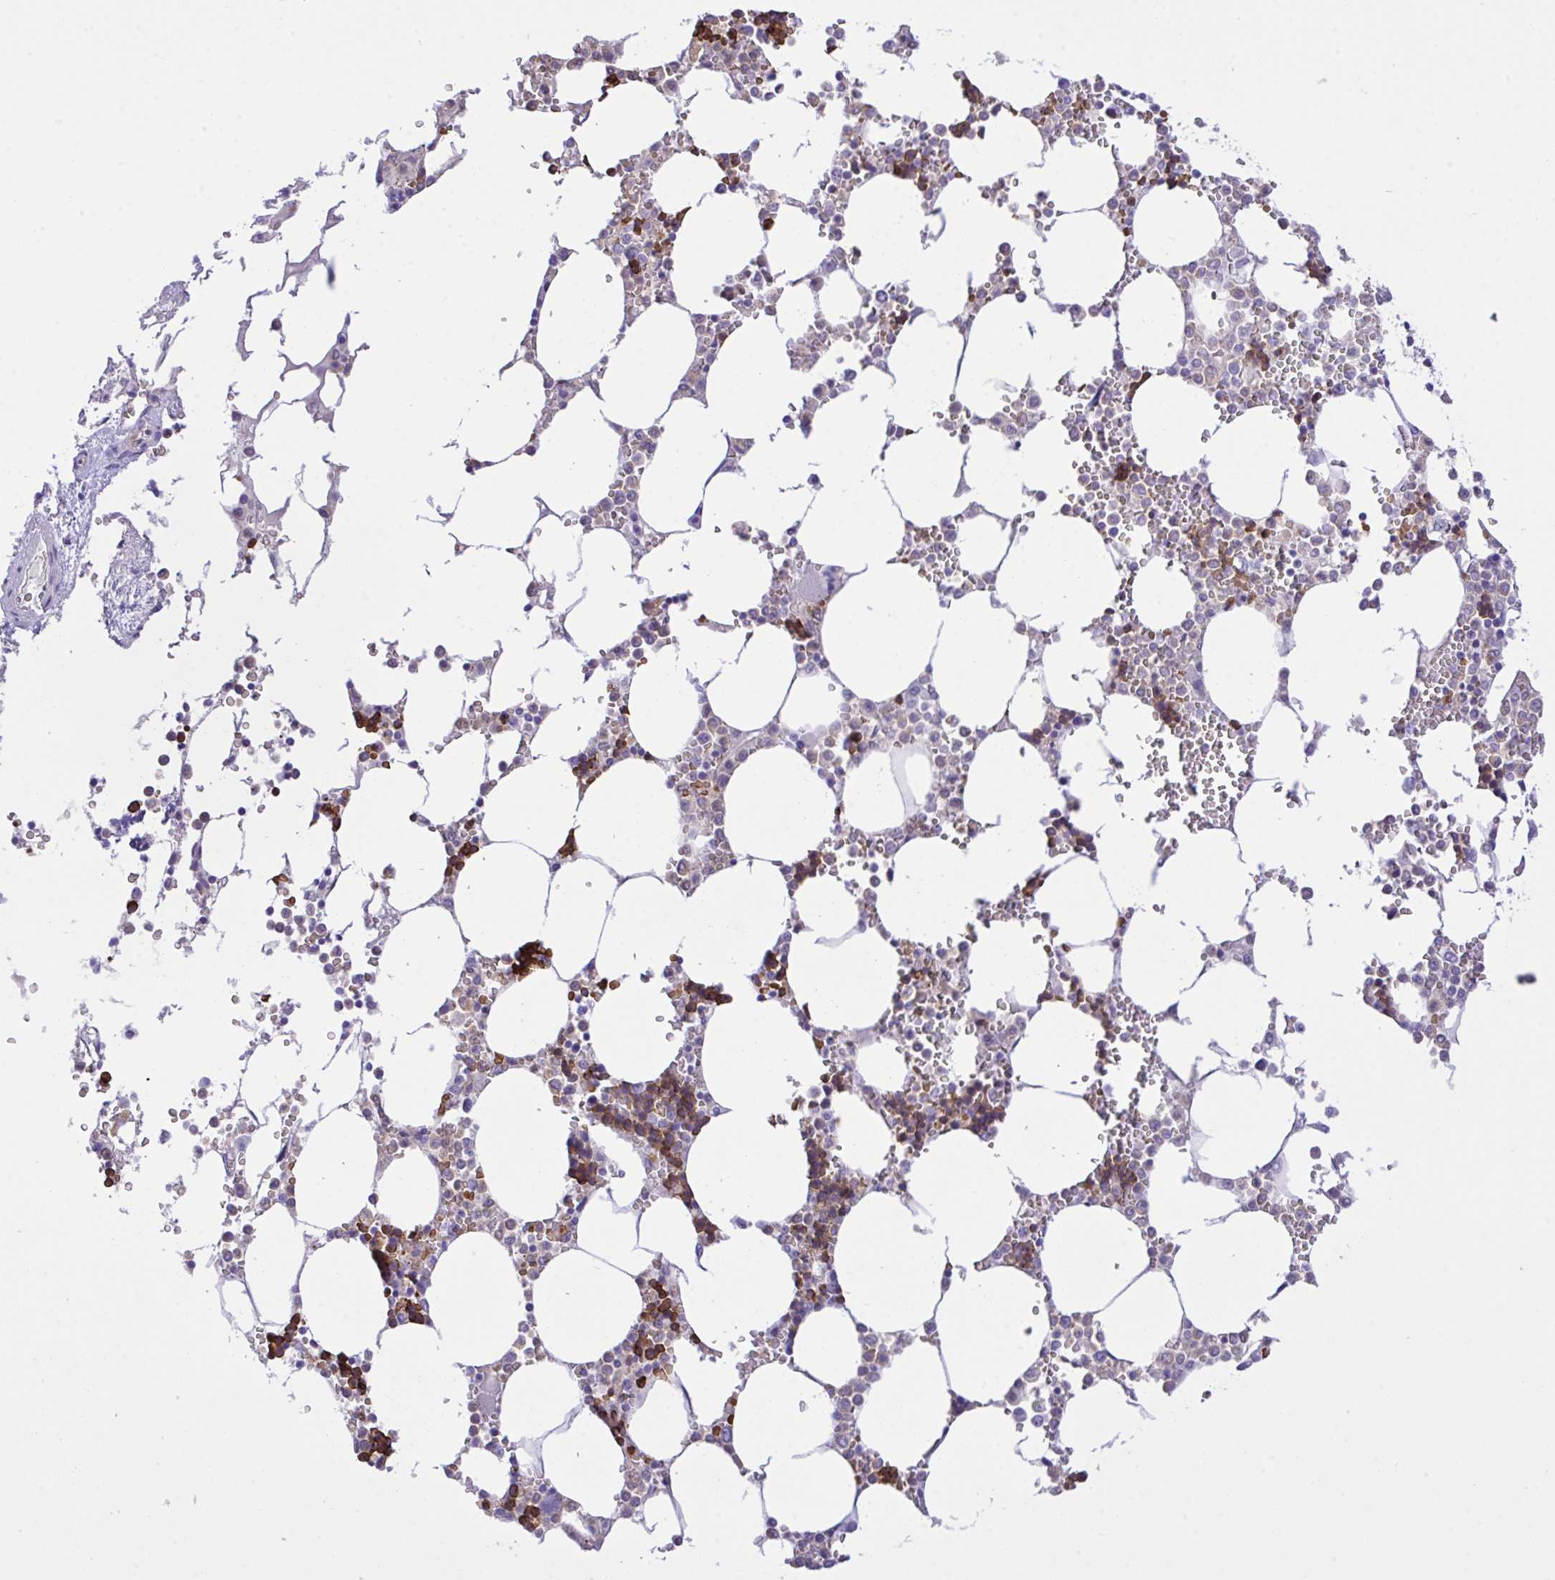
{"staining": {"intensity": "strong", "quantity": "<25%", "location": "cytoplasmic/membranous"}, "tissue": "bone marrow", "cell_type": "Hematopoietic cells", "image_type": "normal", "snomed": [{"axis": "morphology", "description": "Normal tissue, NOS"}, {"axis": "topography", "description": "Bone marrow"}], "caption": "Unremarkable bone marrow demonstrates strong cytoplasmic/membranous positivity in about <25% of hematopoietic cells, visualized by immunohistochemistry.", "gene": "ZNF221", "patient": {"sex": "male", "age": 64}}